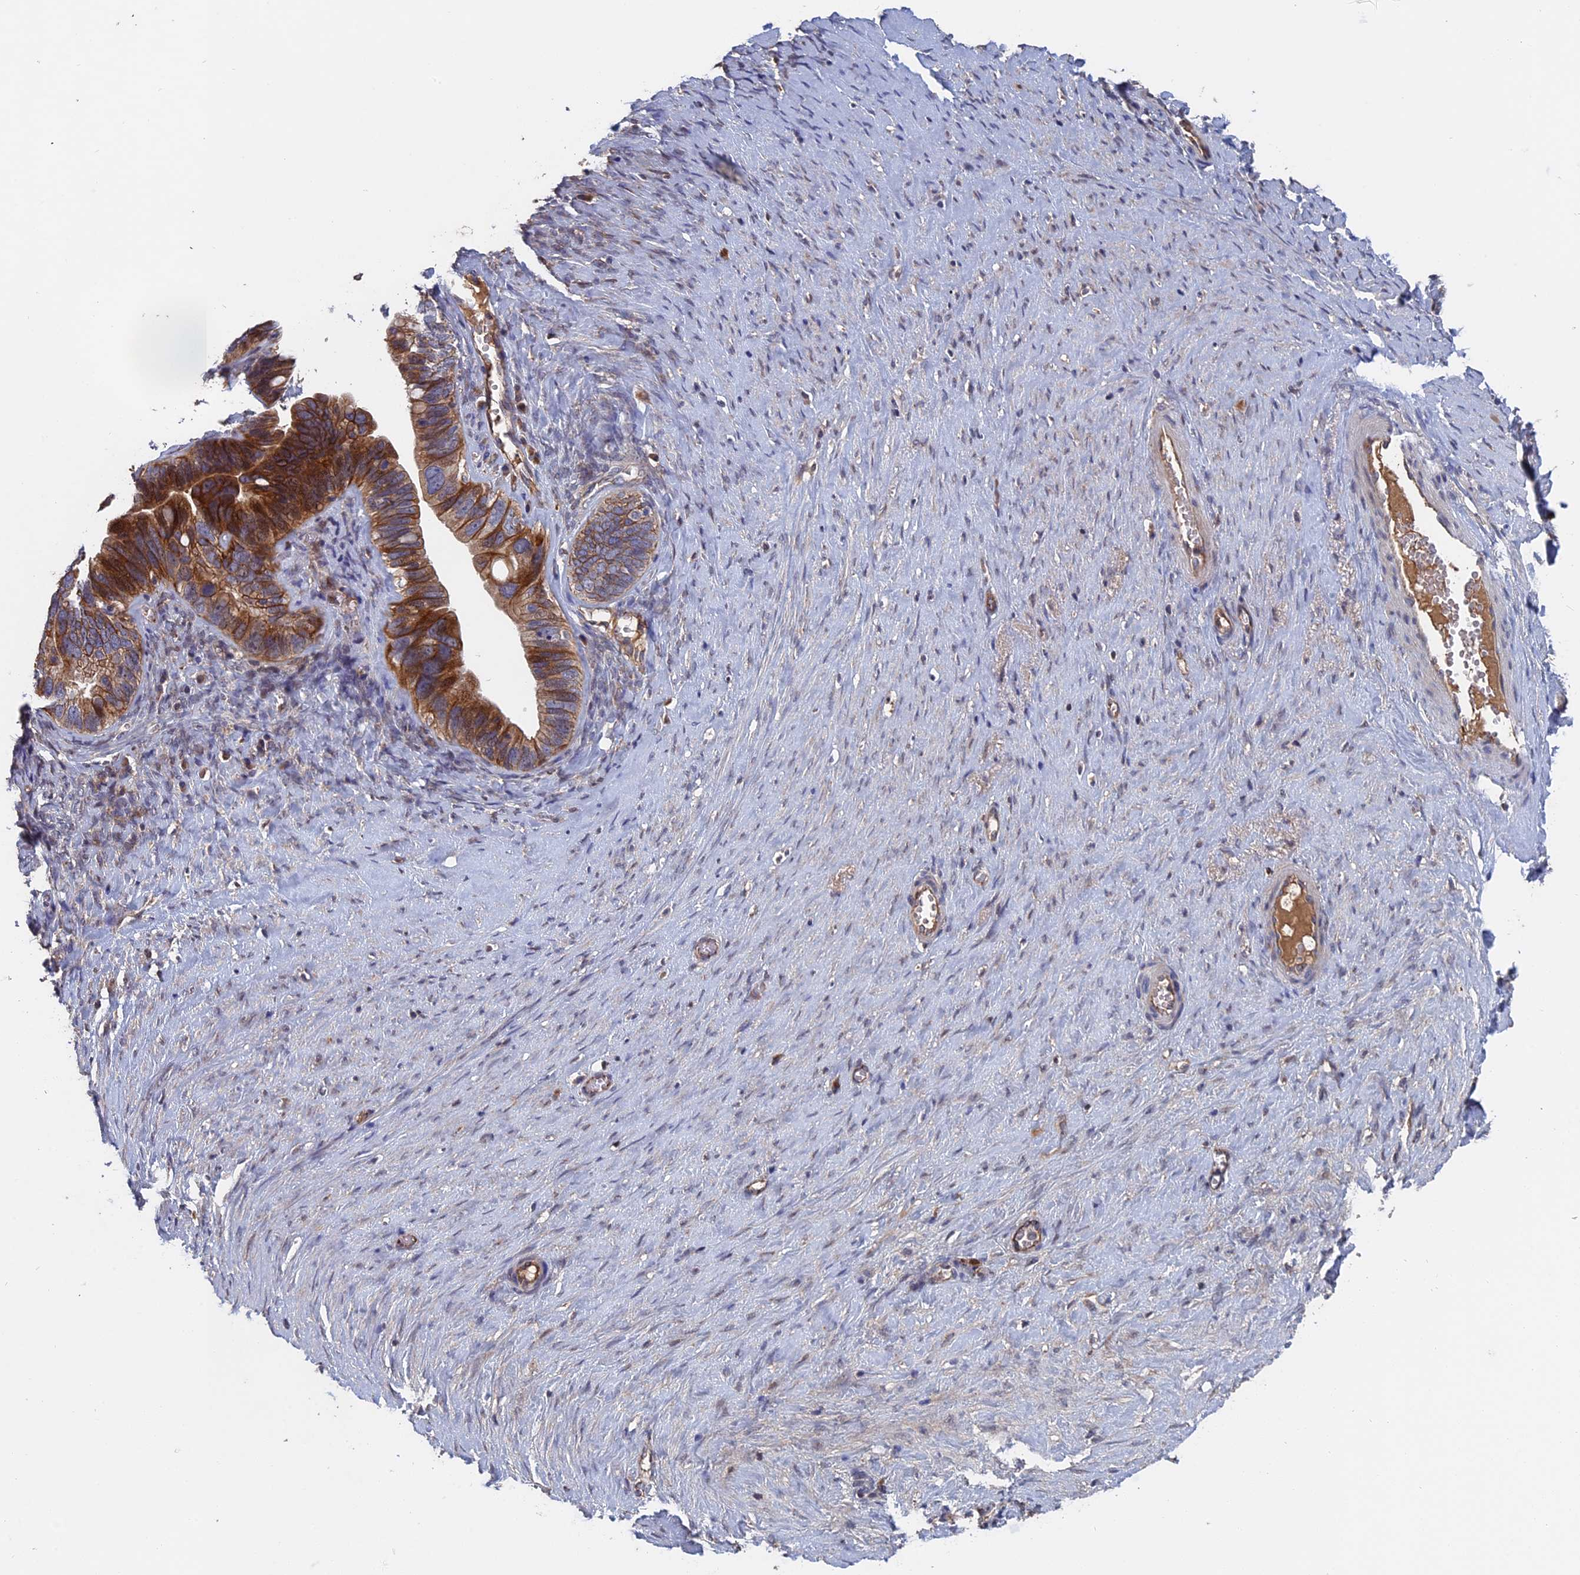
{"staining": {"intensity": "moderate", "quantity": ">75%", "location": "cytoplasmic/membranous"}, "tissue": "ovarian cancer", "cell_type": "Tumor cells", "image_type": "cancer", "snomed": [{"axis": "morphology", "description": "Cystadenocarcinoma, serous, NOS"}, {"axis": "topography", "description": "Ovary"}], "caption": "Human serous cystadenocarcinoma (ovarian) stained with a protein marker shows moderate staining in tumor cells.", "gene": "SLC33A1", "patient": {"sex": "female", "age": 56}}